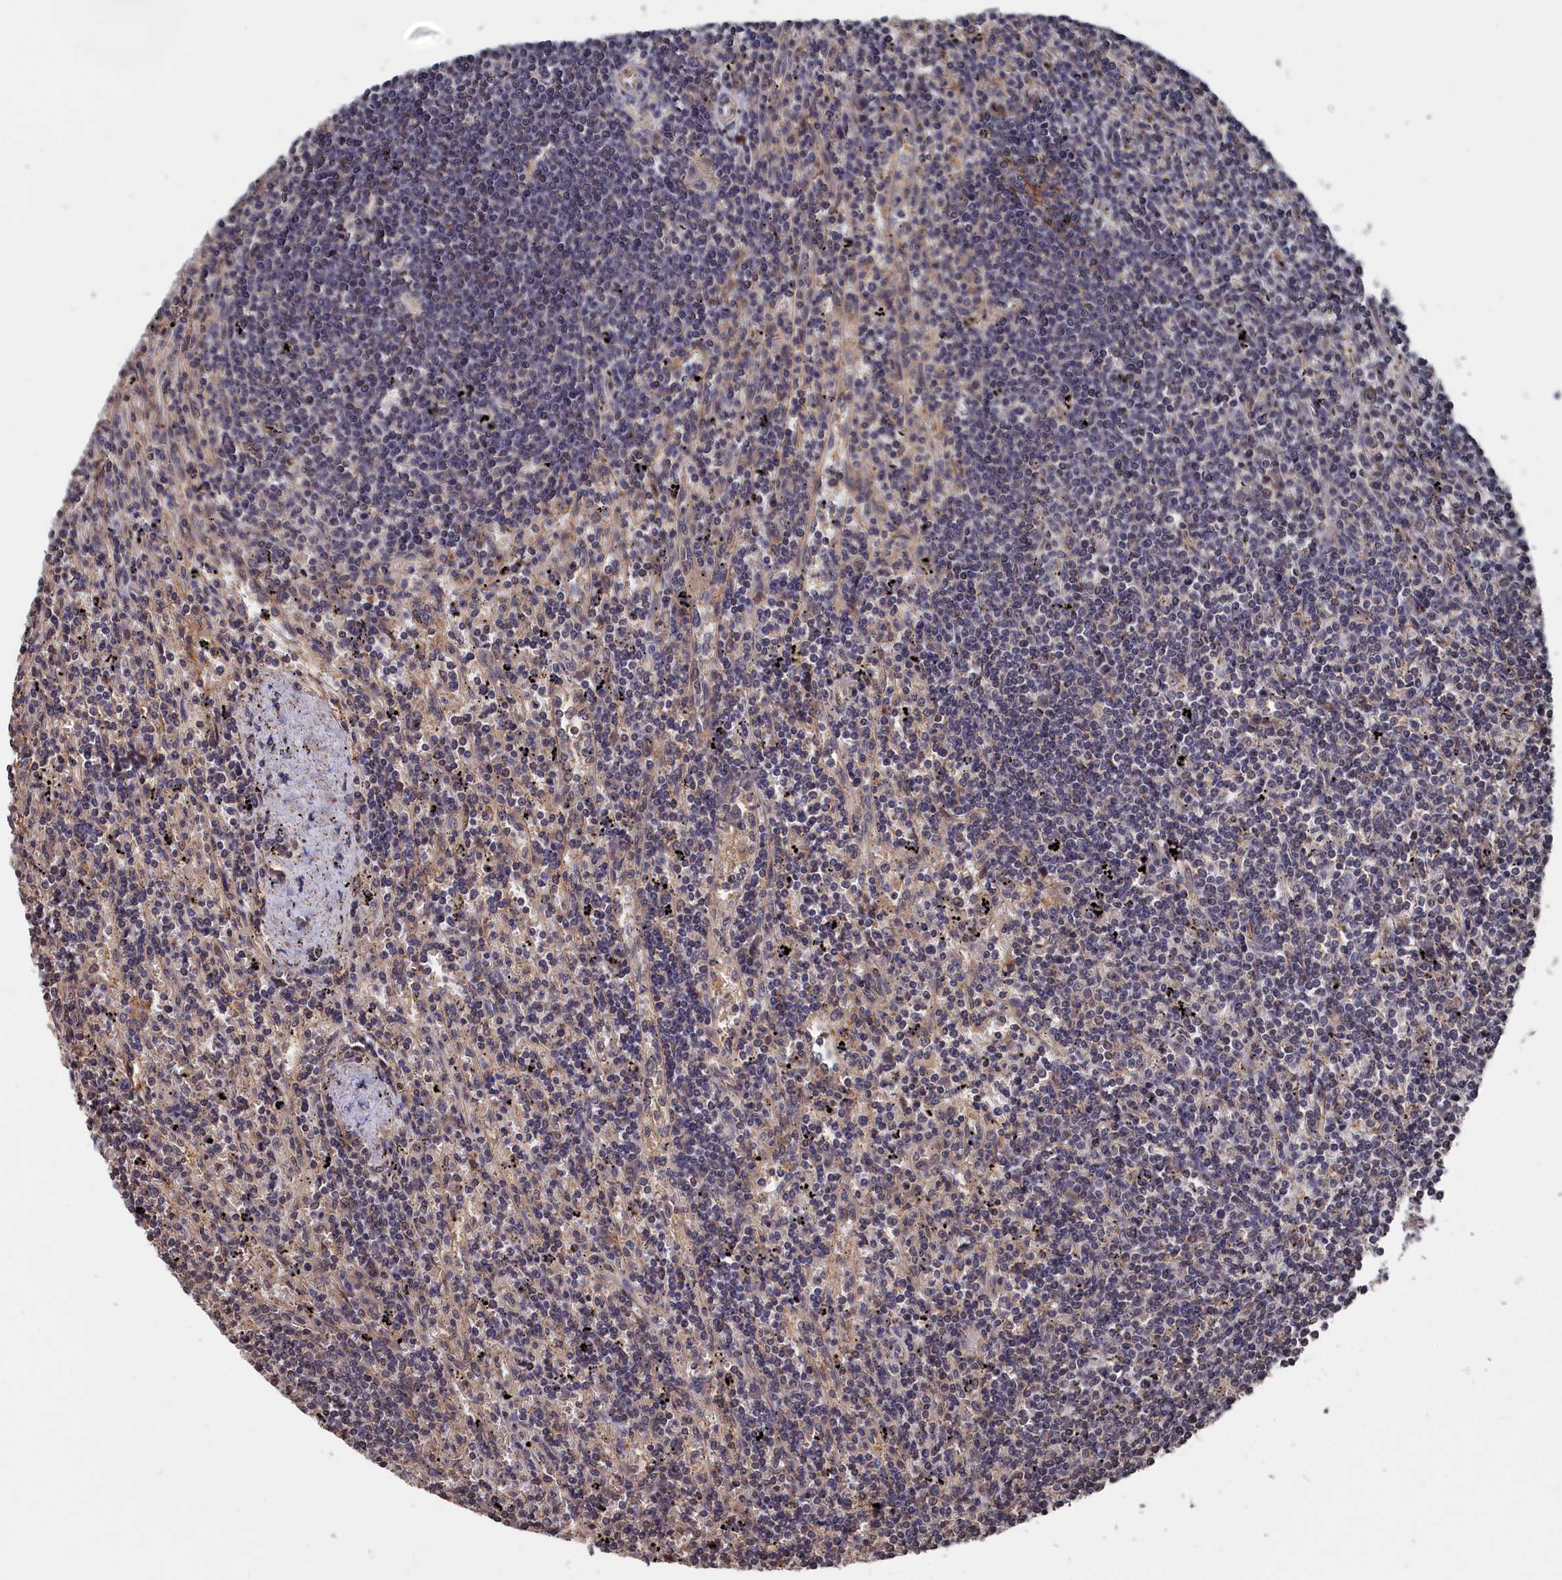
{"staining": {"intensity": "negative", "quantity": "none", "location": "none"}, "tissue": "lymphoma", "cell_type": "Tumor cells", "image_type": "cancer", "snomed": [{"axis": "morphology", "description": "Malignant lymphoma, non-Hodgkin's type, Low grade"}, {"axis": "topography", "description": "Spleen"}], "caption": "Tumor cells are negative for brown protein staining in lymphoma.", "gene": "PDE12", "patient": {"sex": "male", "age": 76}}